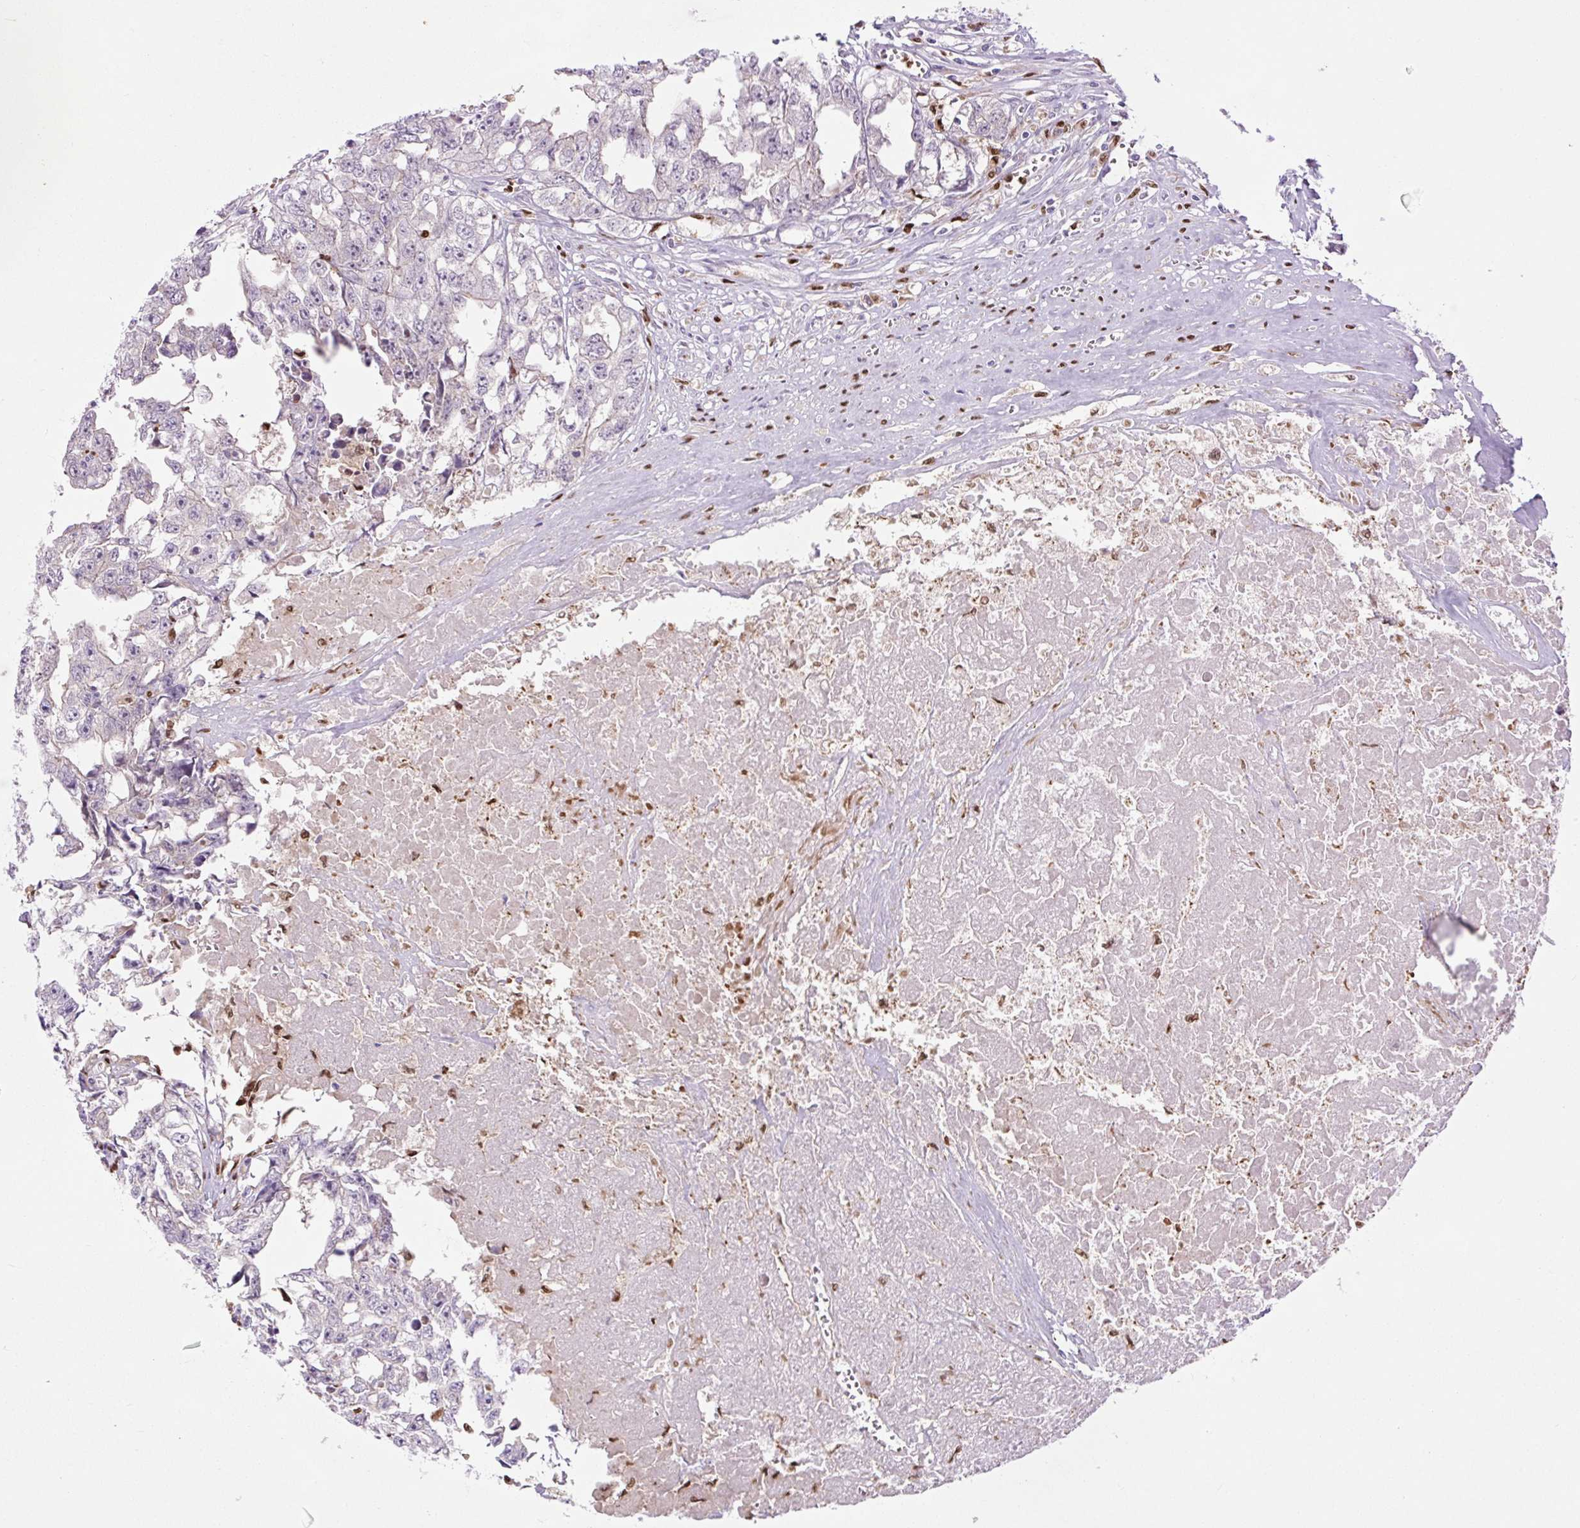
{"staining": {"intensity": "negative", "quantity": "none", "location": "none"}, "tissue": "testis cancer", "cell_type": "Tumor cells", "image_type": "cancer", "snomed": [{"axis": "morphology", "description": "Seminoma, NOS"}, {"axis": "morphology", "description": "Carcinoma, Embryonal, NOS"}, {"axis": "topography", "description": "Testis"}], "caption": "Immunohistochemistry (IHC) of human seminoma (testis) exhibits no positivity in tumor cells.", "gene": "SPI1", "patient": {"sex": "male", "age": 43}}